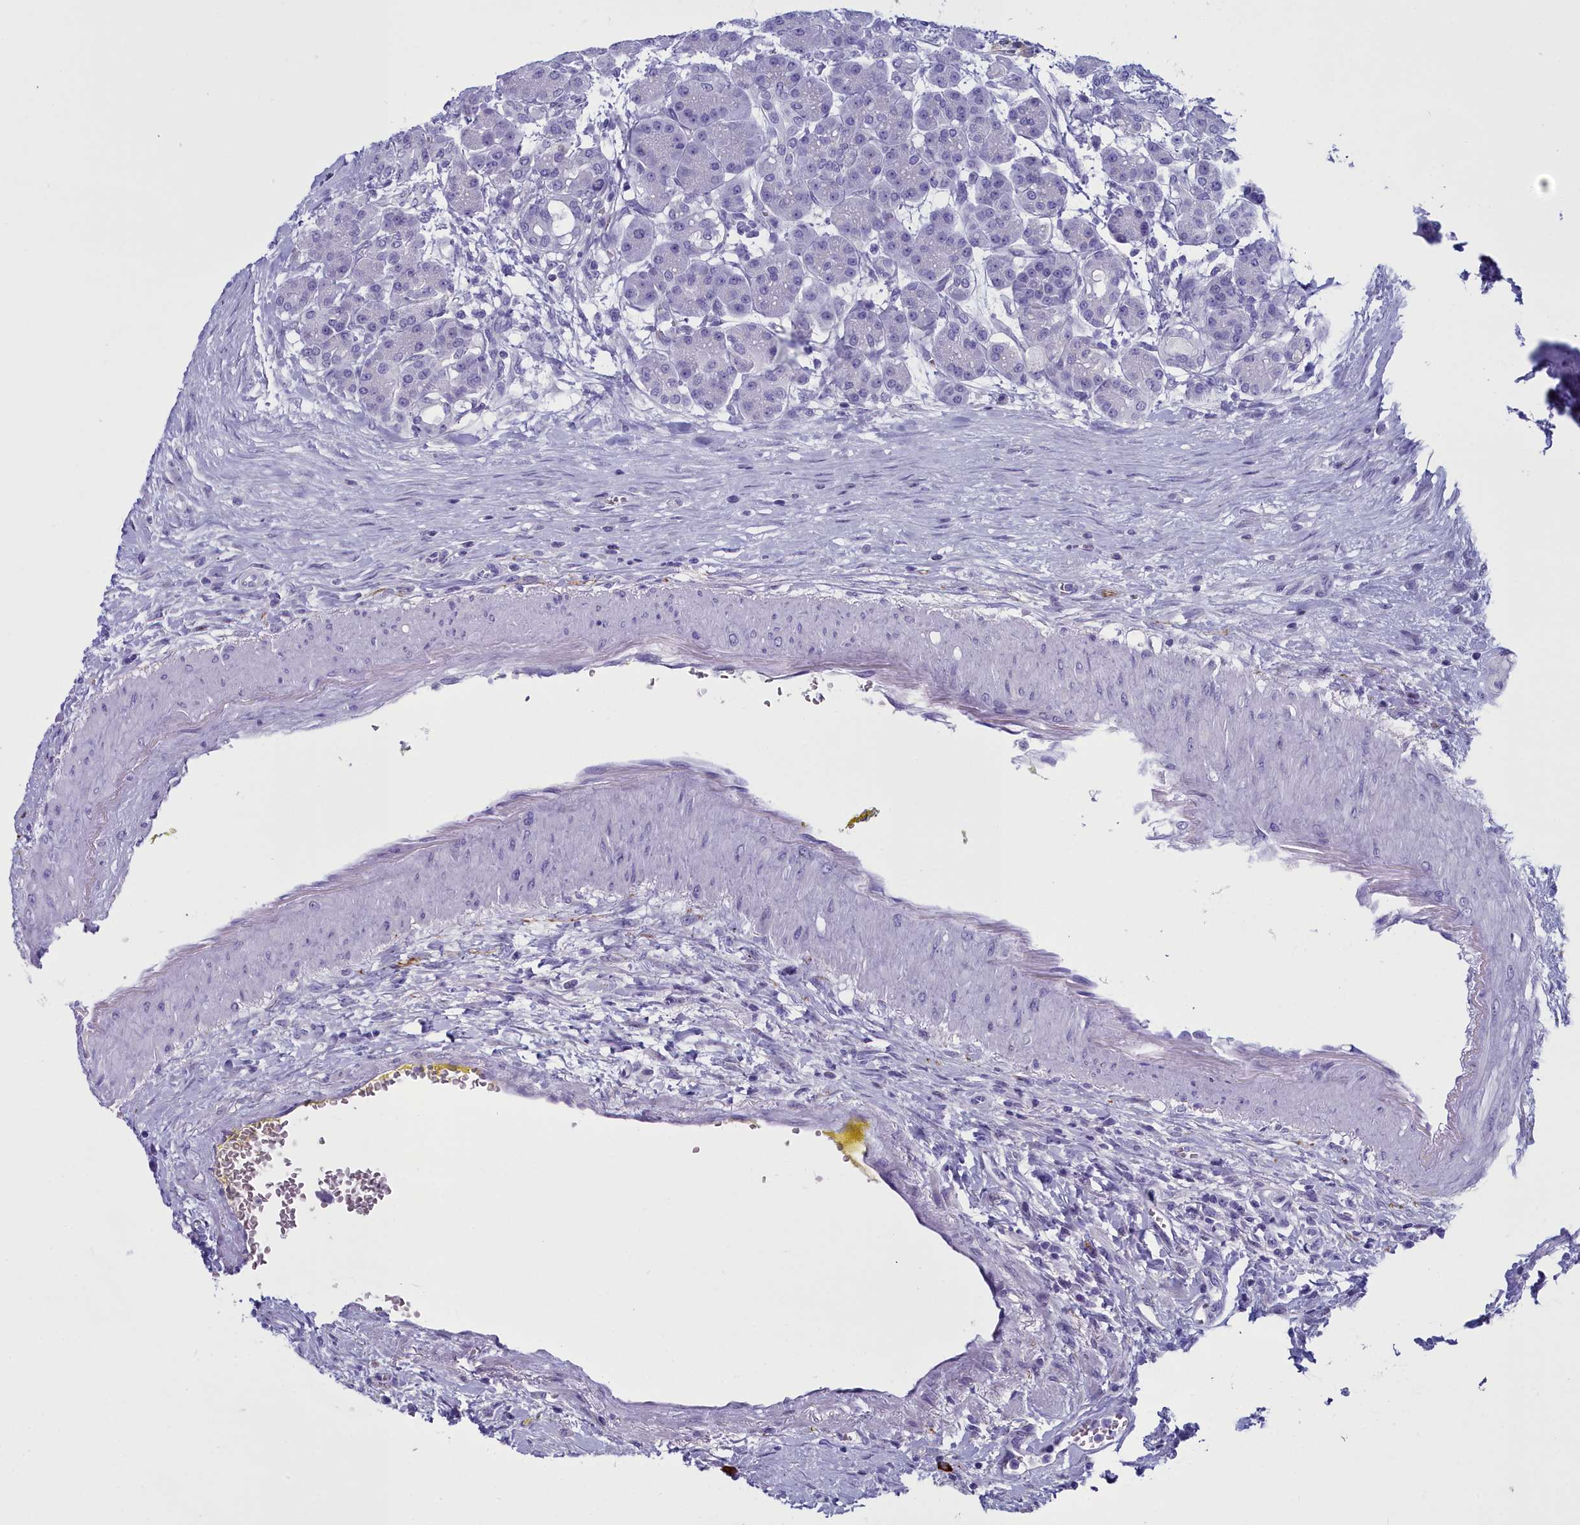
{"staining": {"intensity": "negative", "quantity": "none", "location": "none"}, "tissue": "pancreas", "cell_type": "Exocrine glandular cells", "image_type": "normal", "snomed": [{"axis": "morphology", "description": "Normal tissue, NOS"}, {"axis": "topography", "description": "Pancreas"}], "caption": "The image exhibits no significant staining in exocrine glandular cells of pancreas.", "gene": "MAP6", "patient": {"sex": "male", "age": 63}}